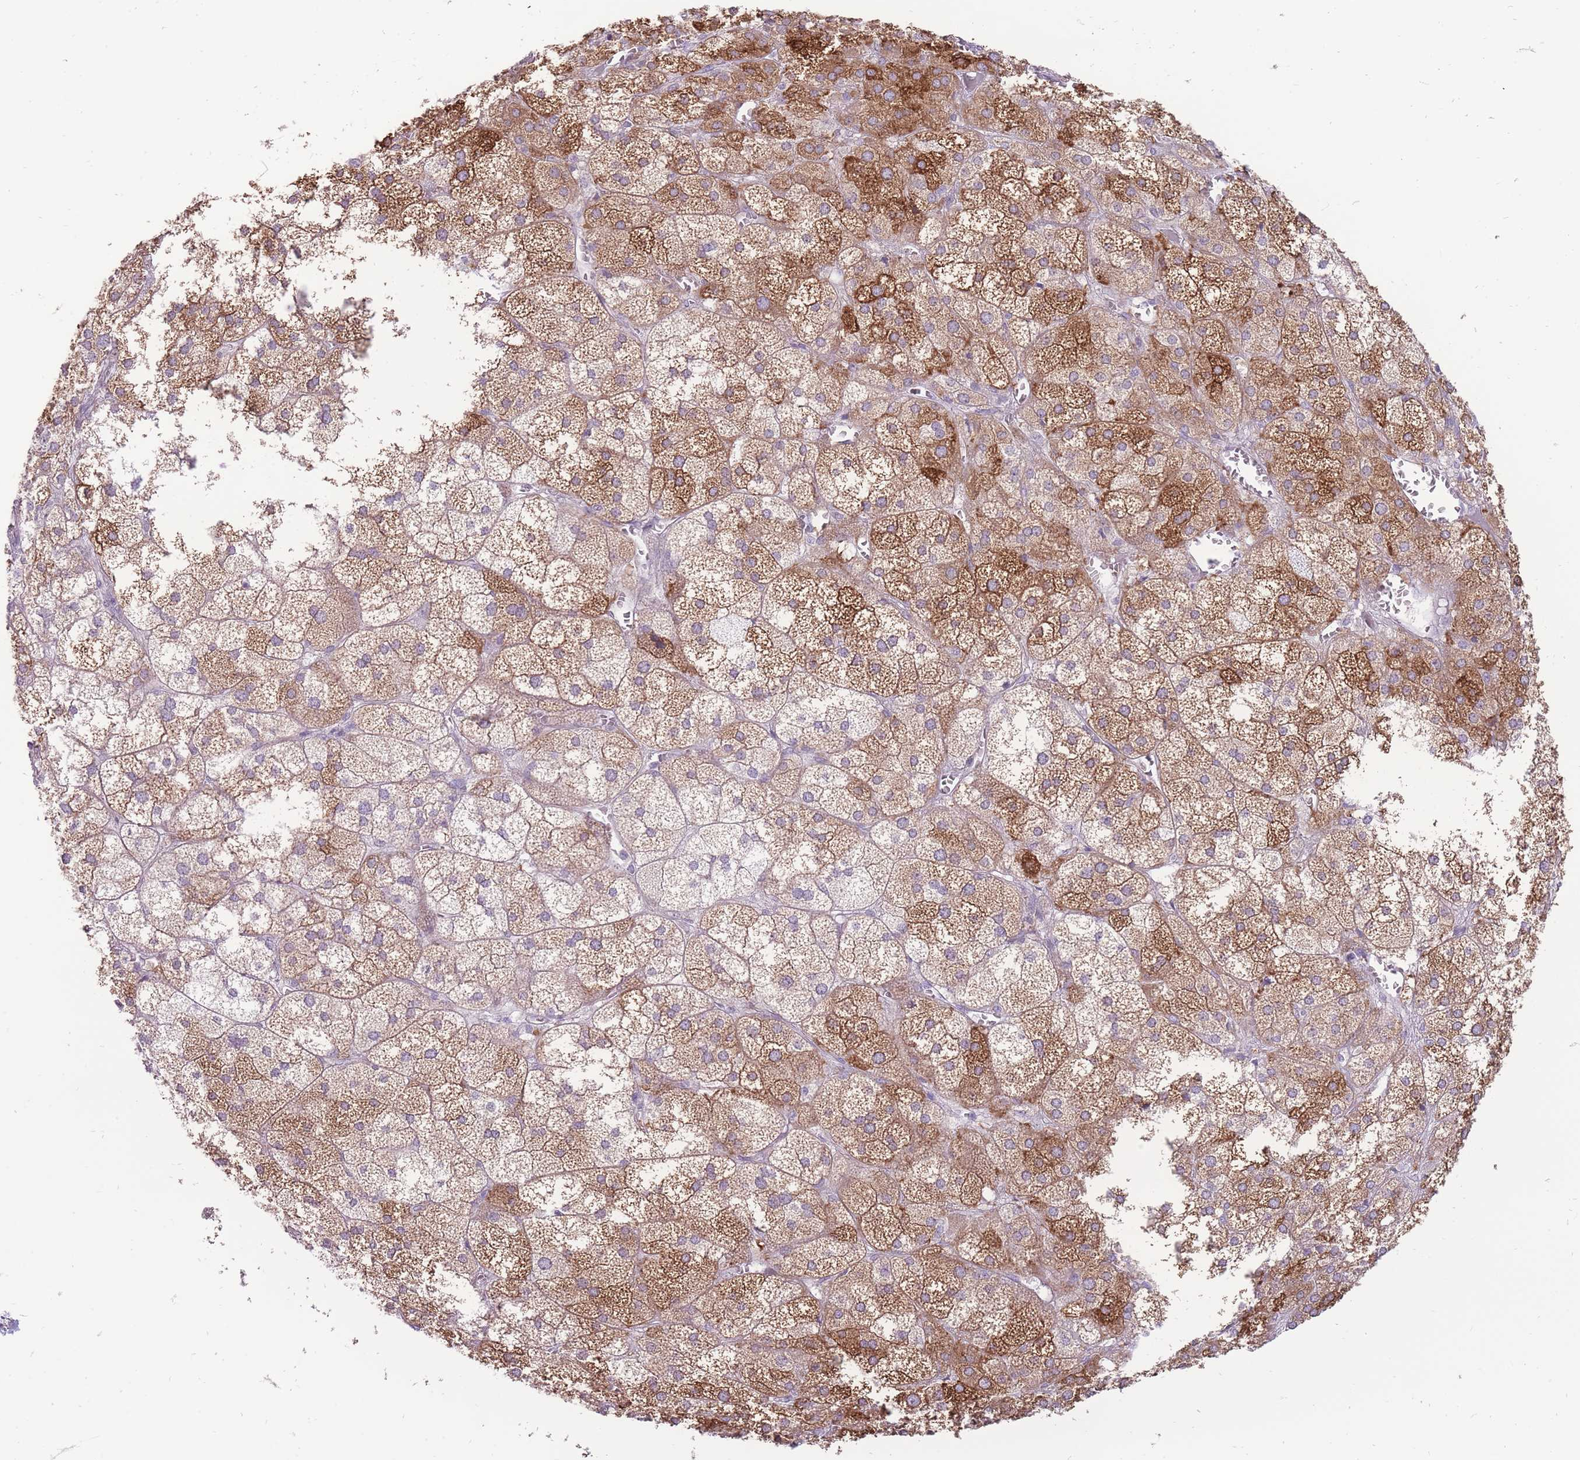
{"staining": {"intensity": "moderate", "quantity": "25%-75%", "location": "cytoplasmic/membranous"}, "tissue": "adrenal gland", "cell_type": "Glandular cells", "image_type": "normal", "snomed": [{"axis": "morphology", "description": "Normal tissue, NOS"}, {"axis": "topography", "description": "Adrenal gland"}], "caption": "A brown stain shows moderate cytoplasmic/membranous staining of a protein in glandular cells of normal adrenal gland.", "gene": "ERICH4", "patient": {"sex": "female", "age": 61}}